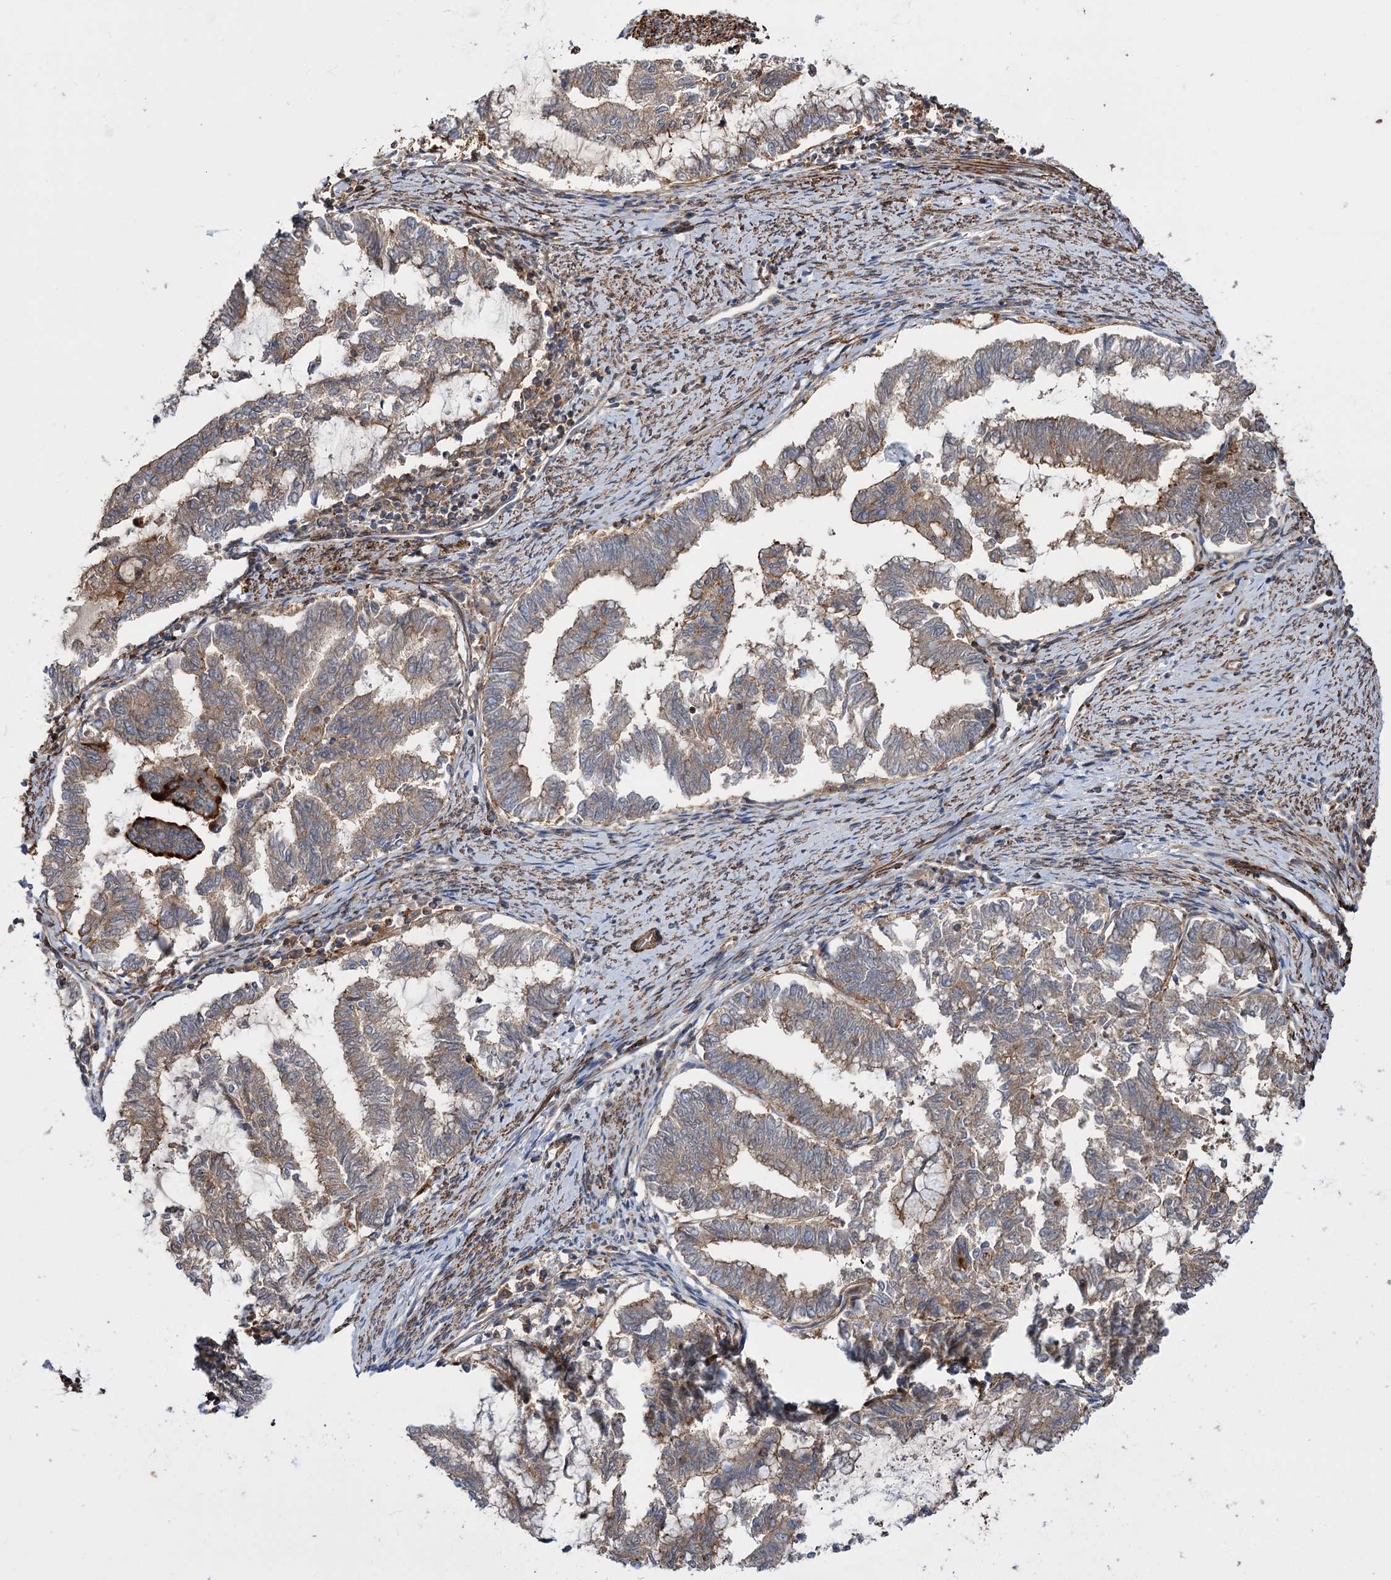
{"staining": {"intensity": "weak", "quantity": "25%-75%", "location": "cytoplasmic/membranous"}, "tissue": "endometrial cancer", "cell_type": "Tumor cells", "image_type": "cancer", "snomed": [{"axis": "morphology", "description": "Adenocarcinoma, NOS"}, {"axis": "topography", "description": "Endometrium"}], "caption": "This is an image of immunohistochemistry staining of adenocarcinoma (endometrial), which shows weak expression in the cytoplasmic/membranous of tumor cells.", "gene": "DPP3", "patient": {"sex": "female", "age": 79}}